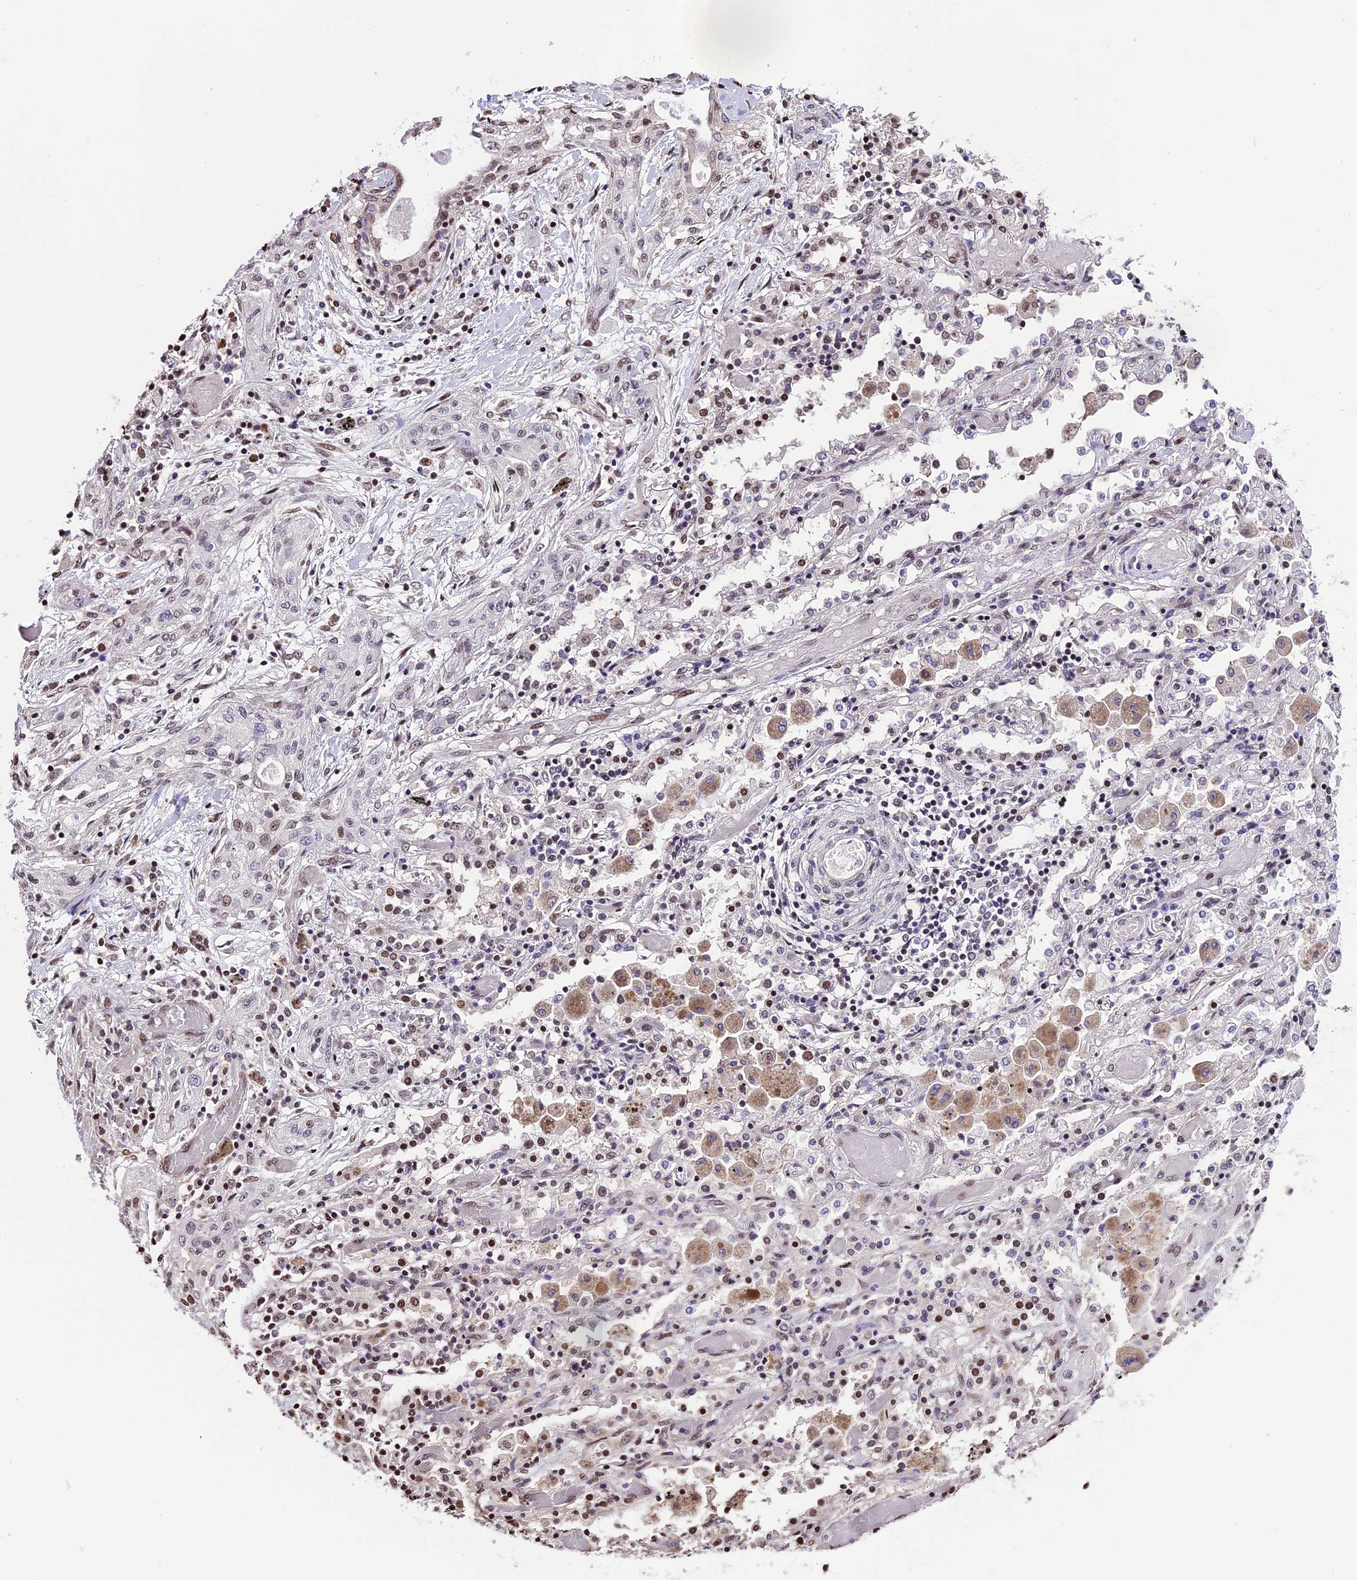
{"staining": {"intensity": "weak", "quantity": "25%-75%", "location": "nuclear"}, "tissue": "lung cancer", "cell_type": "Tumor cells", "image_type": "cancer", "snomed": [{"axis": "morphology", "description": "Squamous cell carcinoma, NOS"}, {"axis": "topography", "description": "Lung"}], "caption": "Lung cancer stained for a protein exhibits weak nuclear positivity in tumor cells.", "gene": "POLR3E", "patient": {"sex": "female", "age": 47}}